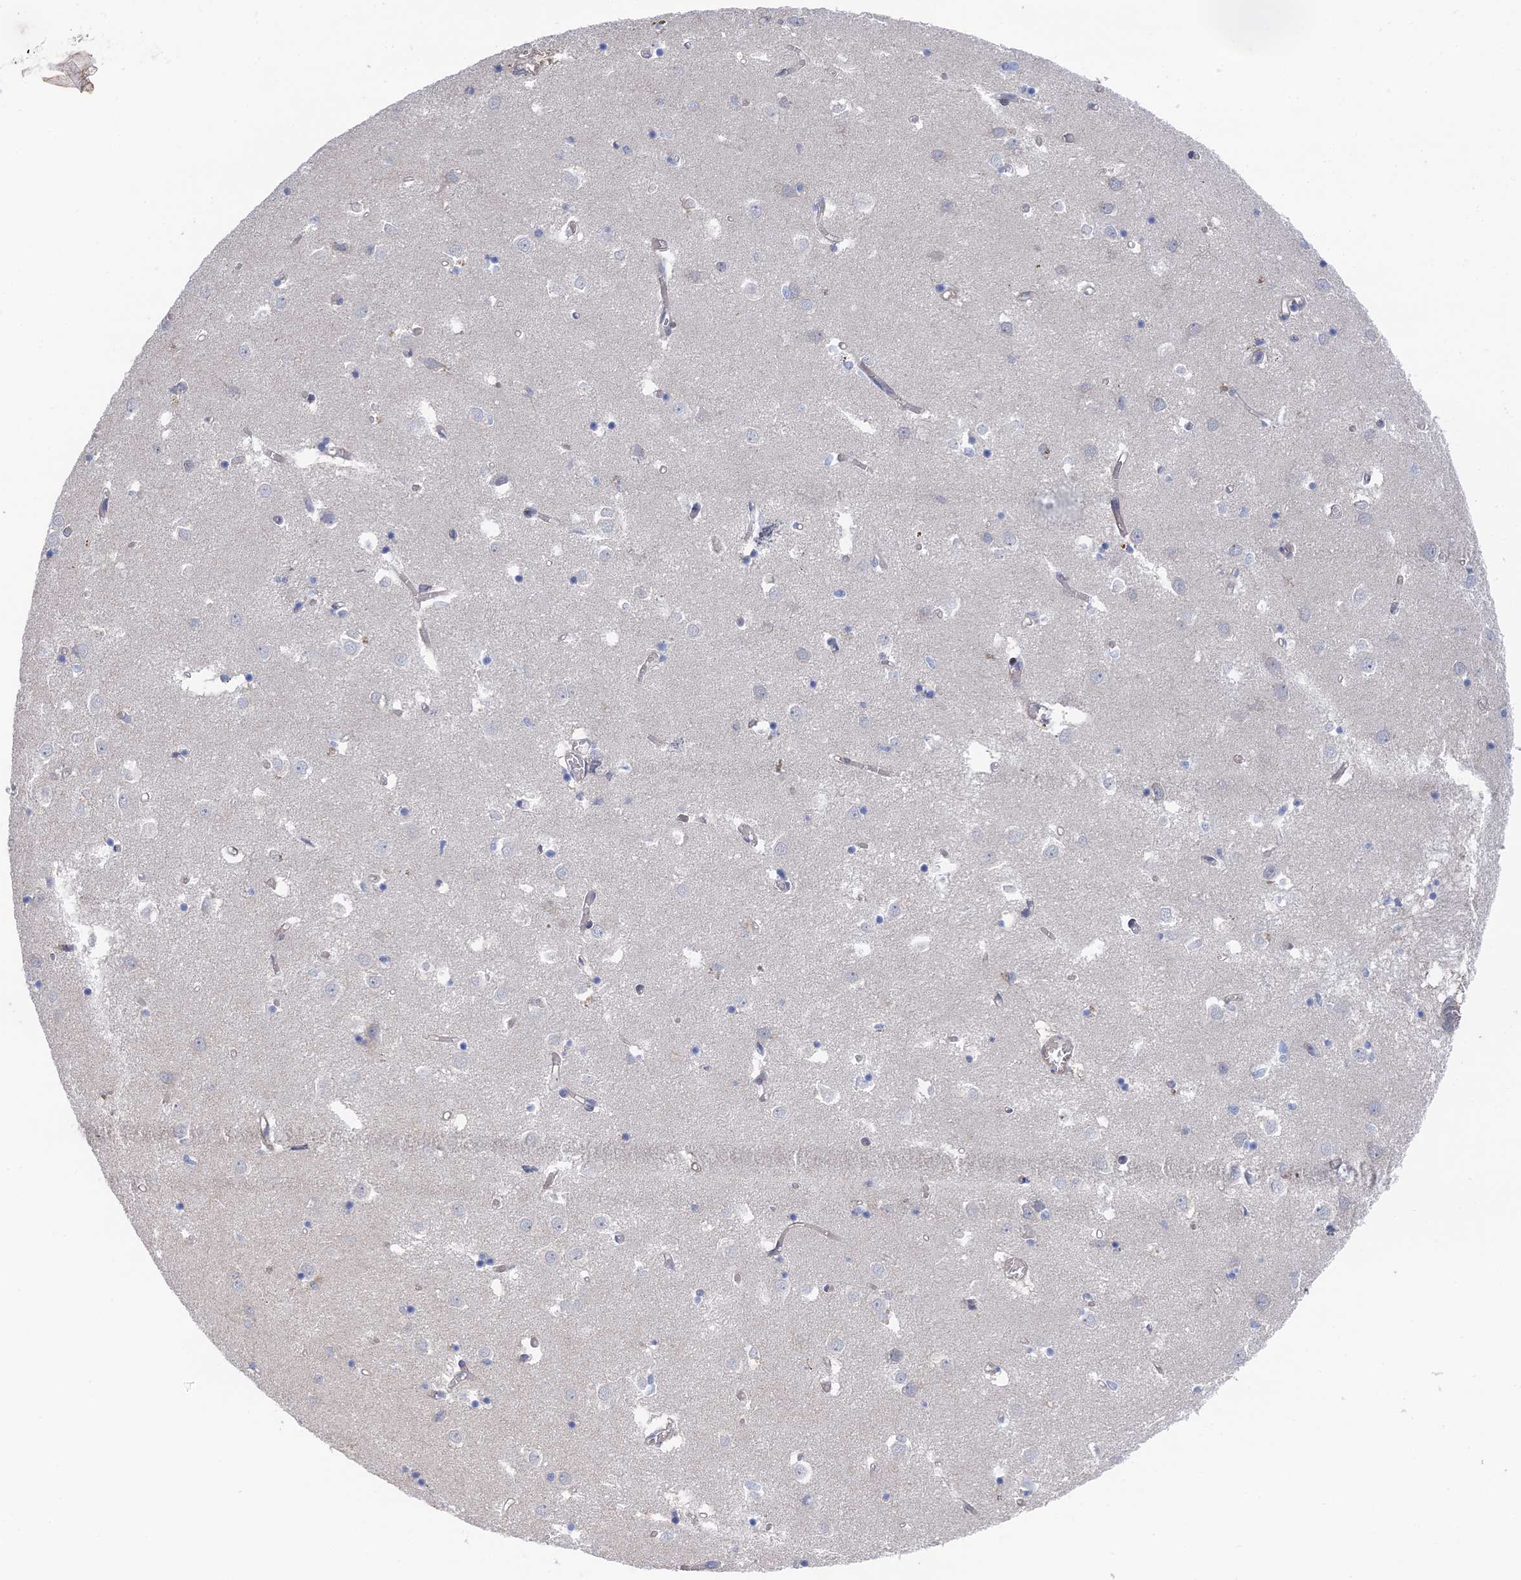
{"staining": {"intensity": "negative", "quantity": "none", "location": "none"}, "tissue": "caudate", "cell_type": "Glial cells", "image_type": "normal", "snomed": [{"axis": "morphology", "description": "Normal tissue, NOS"}, {"axis": "topography", "description": "Lateral ventricle wall"}], "caption": "IHC of benign human caudate reveals no positivity in glial cells.", "gene": "ARAP3", "patient": {"sex": "male", "age": 70}}